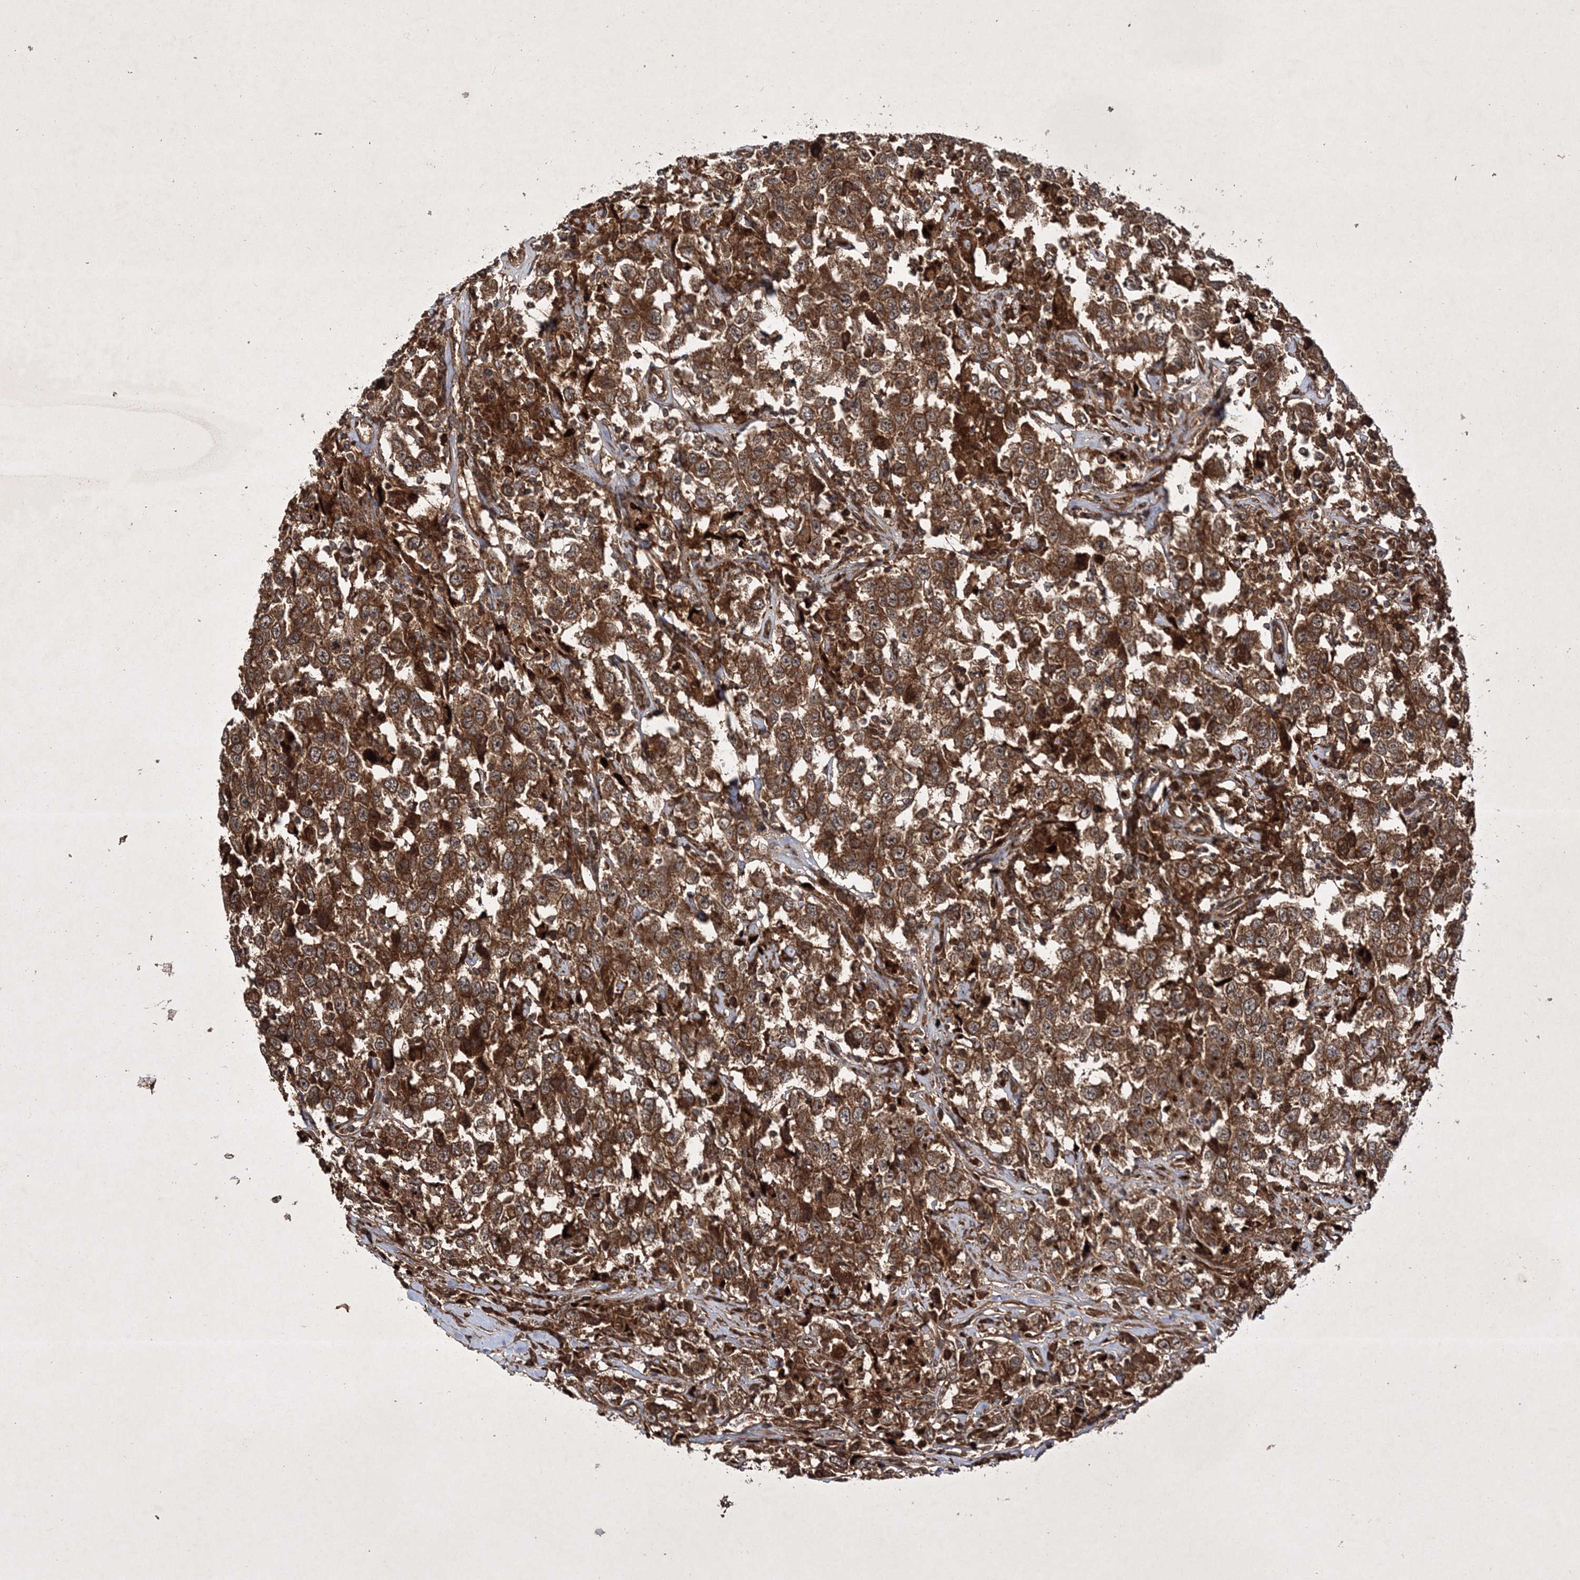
{"staining": {"intensity": "strong", "quantity": ">75%", "location": "cytoplasmic/membranous"}, "tissue": "testis cancer", "cell_type": "Tumor cells", "image_type": "cancer", "snomed": [{"axis": "morphology", "description": "Seminoma, NOS"}, {"axis": "topography", "description": "Testis"}], "caption": "Testis cancer stained with immunohistochemistry (IHC) shows strong cytoplasmic/membranous positivity in approximately >75% of tumor cells.", "gene": "DNAJC13", "patient": {"sex": "male", "age": 41}}